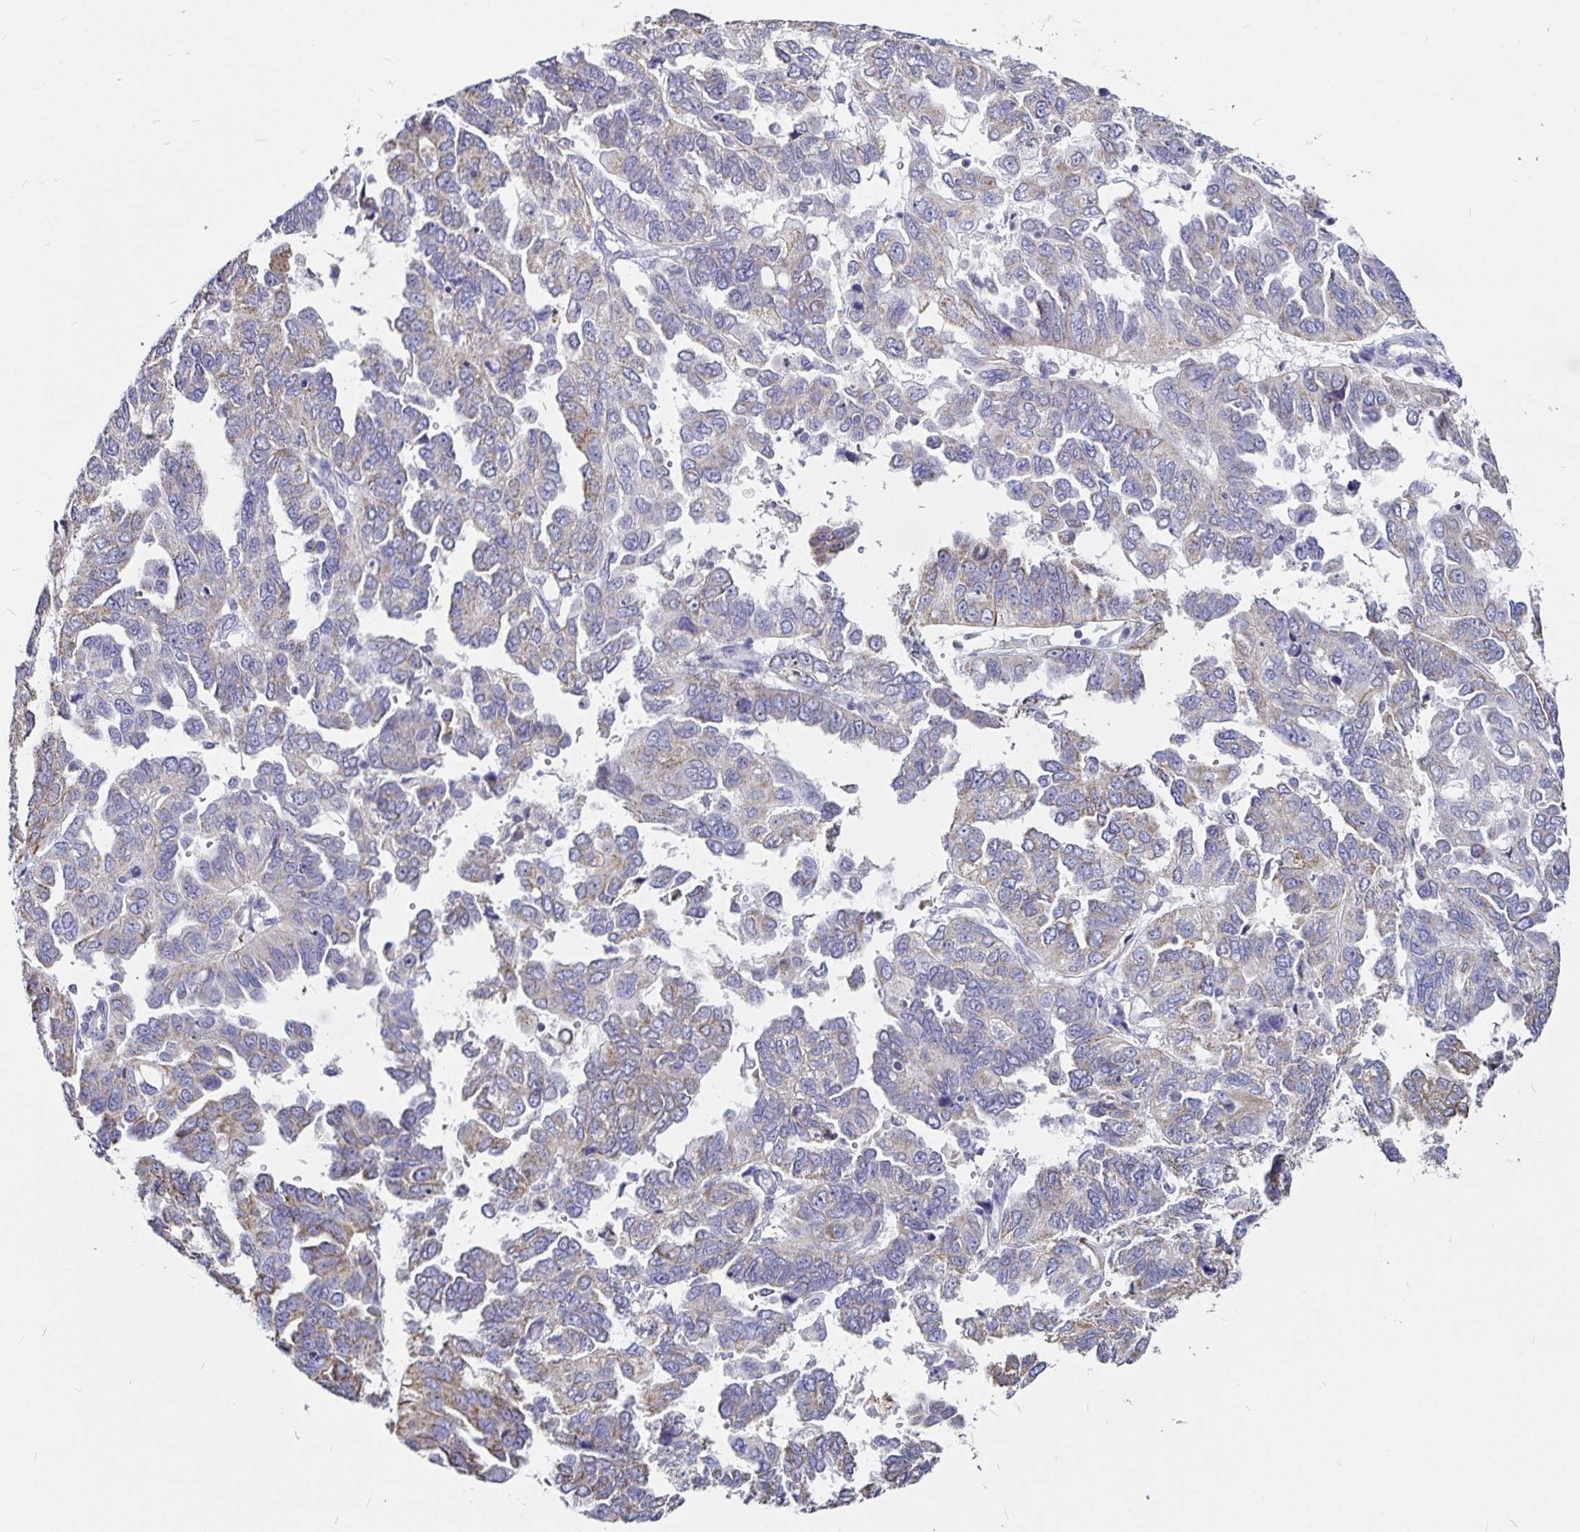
{"staining": {"intensity": "weak", "quantity": "<25%", "location": "cytoplasmic/membranous"}, "tissue": "ovarian cancer", "cell_type": "Tumor cells", "image_type": "cancer", "snomed": [{"axis": "morphology", "description": "Cystadenocarcinoma, serous, NOS"}, {"axis": "topography", "description": "Ovary"}], "caption": "An immunohistochemistry photomicrograph of ovarian serous cystadenocarcinoma is shown. There is no staining in tumor cells of ovarian serous cystadenocarcinoma.", "gene": "PGAM2", "patient": {"sex": "female", "age": 53}}